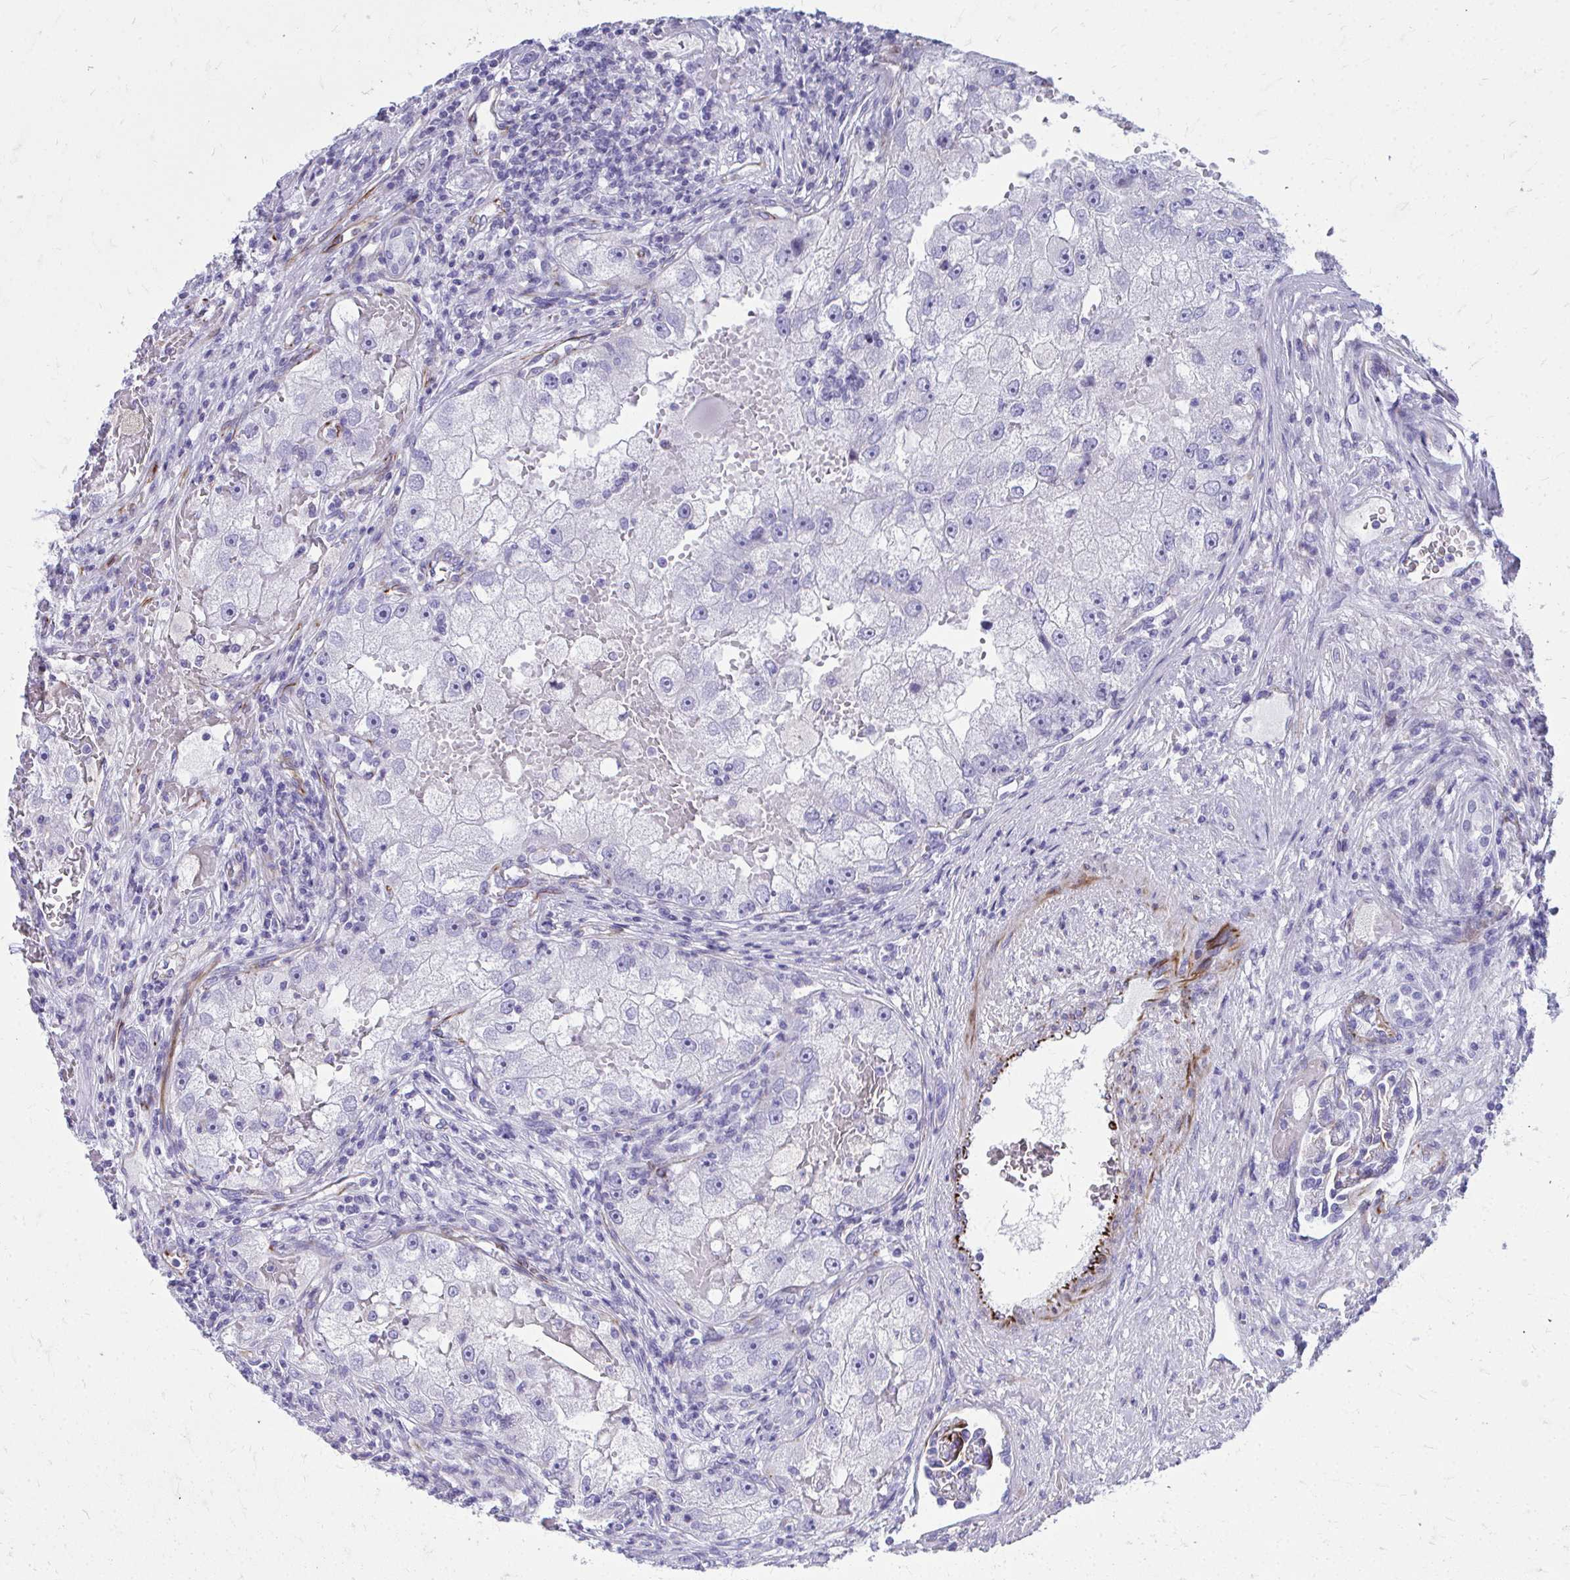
{"staining": {"intensity": "negative", "quantity": "none", "location": "none"}, "tissue": "renal cancer", "cell_type": "Tumor cells", "image_type": "cancer", "snomed": [{"axis": "morphology", "description": "Adenocarcinoma, NOS"}, {"axis": "topography", "description": "Kidney"}], "caption": "IHC histopathology image of neoplastic tissue: renal cancer stained with DAB (3,3'-diaminobenzidine) displays no significant protein expression in tumor cells. The staining was performed using DAB (3,3'-diaminobenzidine) to visualize the protein expression in brown, while the nuclei were stained in blue with hematoxylin (Magnification: 20x).", "gene": "TRIM6", "patient": {"sex": "male", "age": 63}}